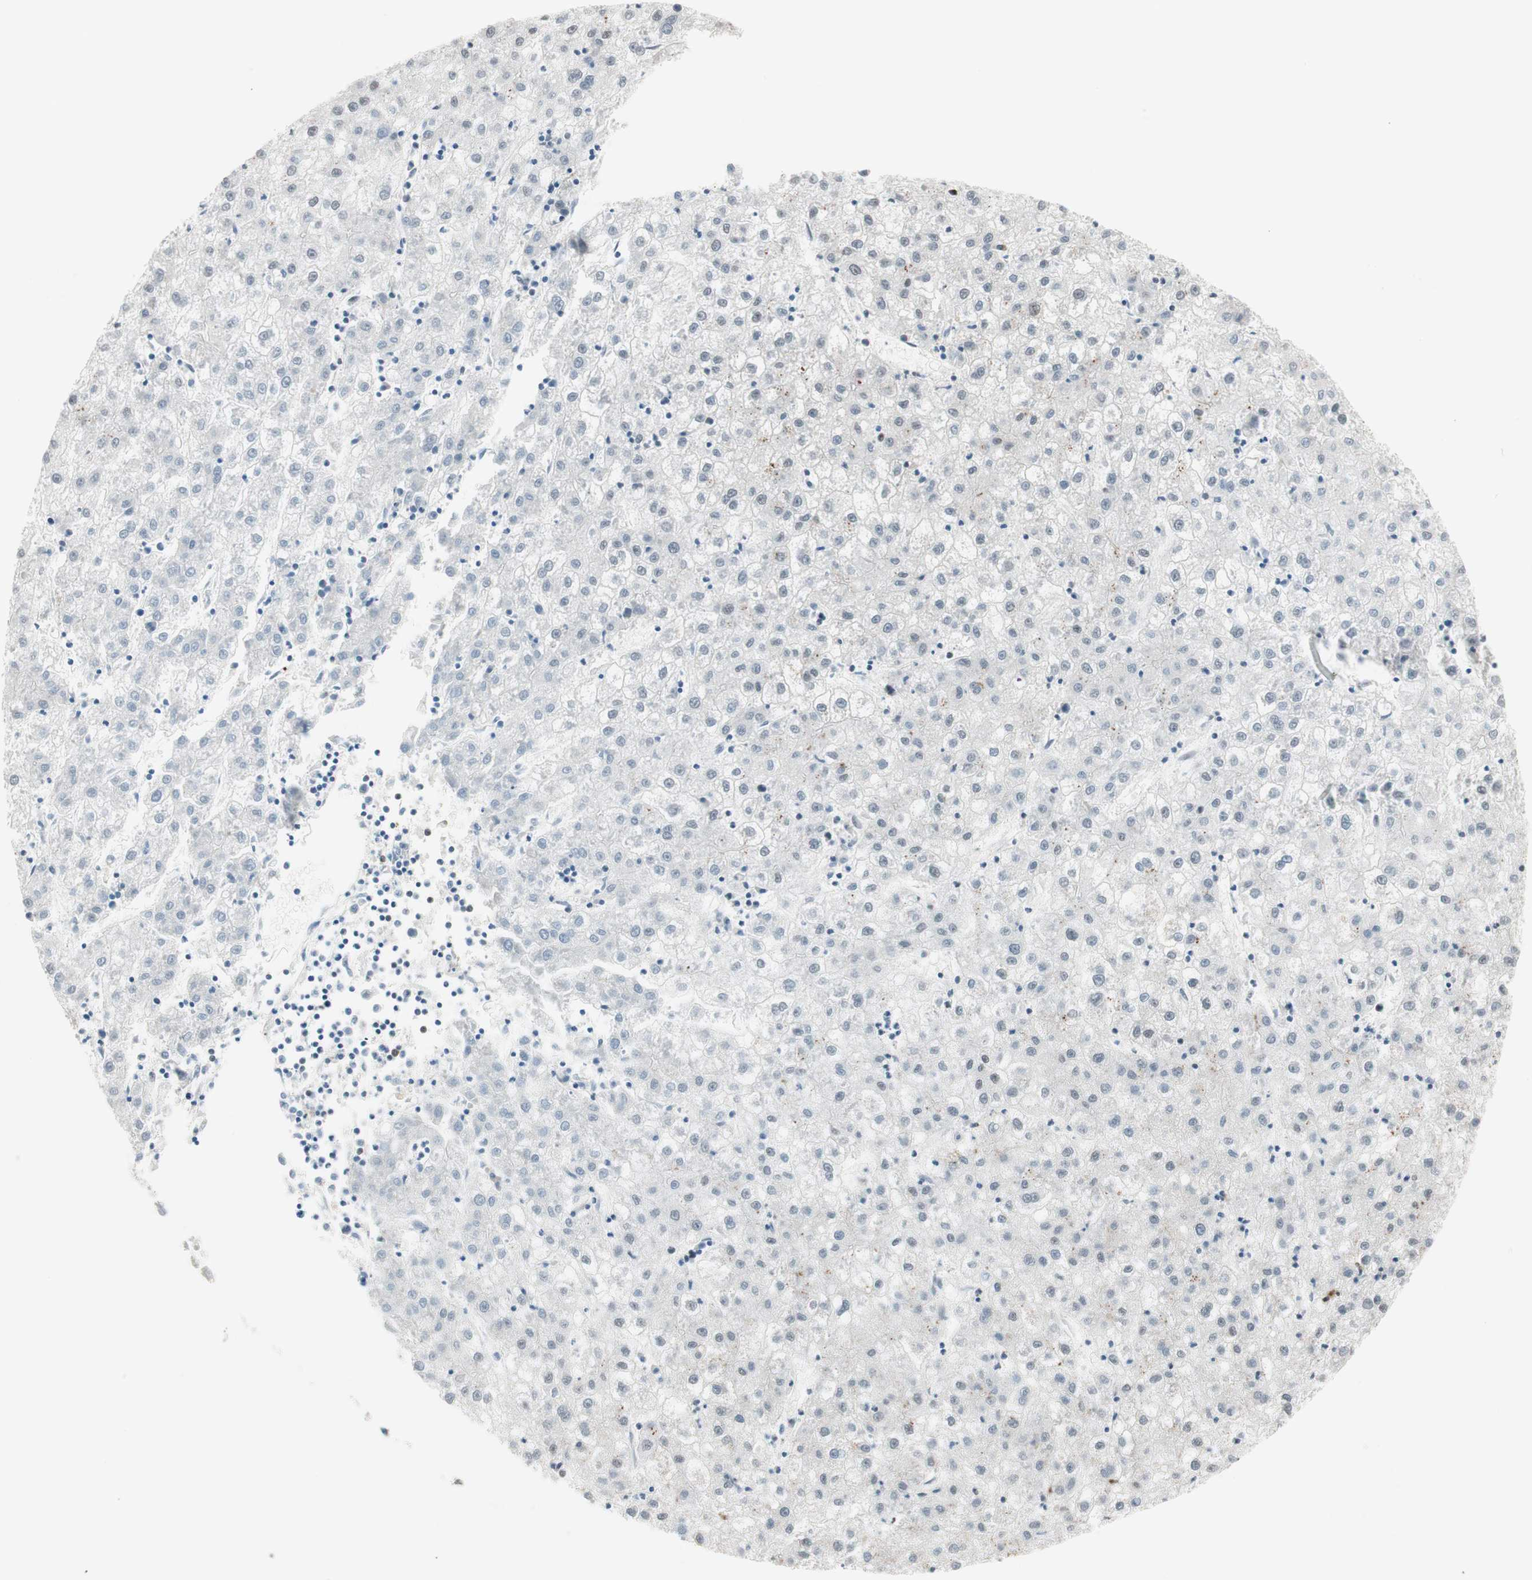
{"staining": {"intensity": "negative", "quantity": "none", "location": "none"}, "tissue": "liver cancer", "cell_type": "Tumor cells", "image_type": "cancer", "snomed": [{"axis": "morphology", "description": "Carcinoma, Hepatocellular, NOS"}, {"axis": "topography", "description": "Liver"}], "caption": "IHC photomicrograph of neoplastic tissue: hepatocellular carcinoma (liver) stained with DAB (3,3'-diaminobenzidine) reveals no significant protein expression in tumor cells. (Brightfield microscopy of DAB (3,3'-diaminobenzidine) immunohistochemistry at high magnification).", "gene": "SMARCE1", "patient": {"sex": "male", "age": 72}}